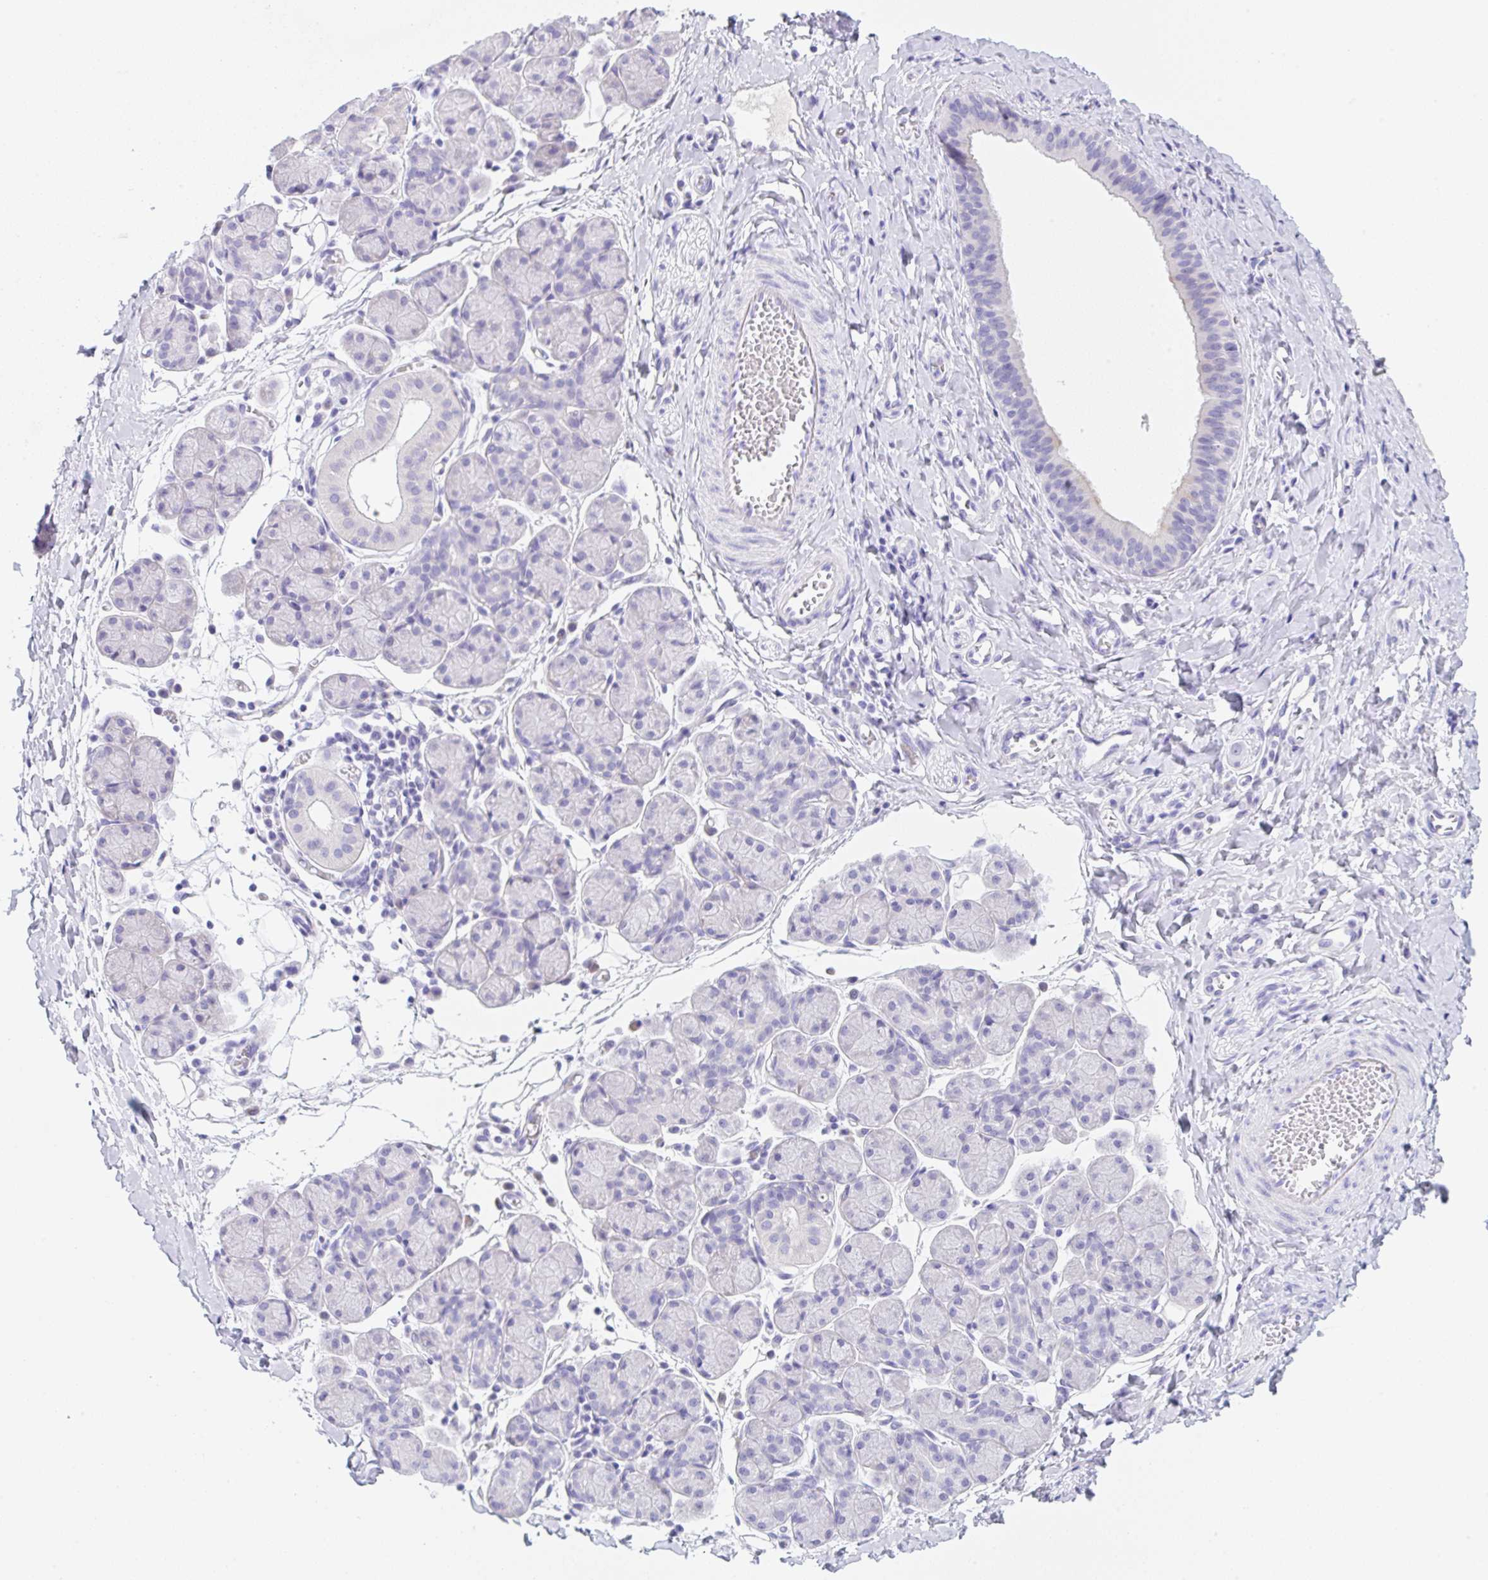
{"staining": {"intensity": "negative", "quantity": "none", "location": "none"}, "tissue": "salivary gland", "cell_type": "Glandular cells", "image_type": "normal", "snomed": [{"axis": "morphology", "description": "Normal tissue, NOS"}, {"axis": "morphology", "description": "Inflammation, NOS"}, {"axis": "topography", "description": "Lymph node"}, {"axis": "topography", "description": "Salivary gland"}], "caption": "The micrograph exhibits no staining of glandular cells in normal salivary gland.", "gene": "KLK8", "patient": {"sex": "male", "age": 3}}